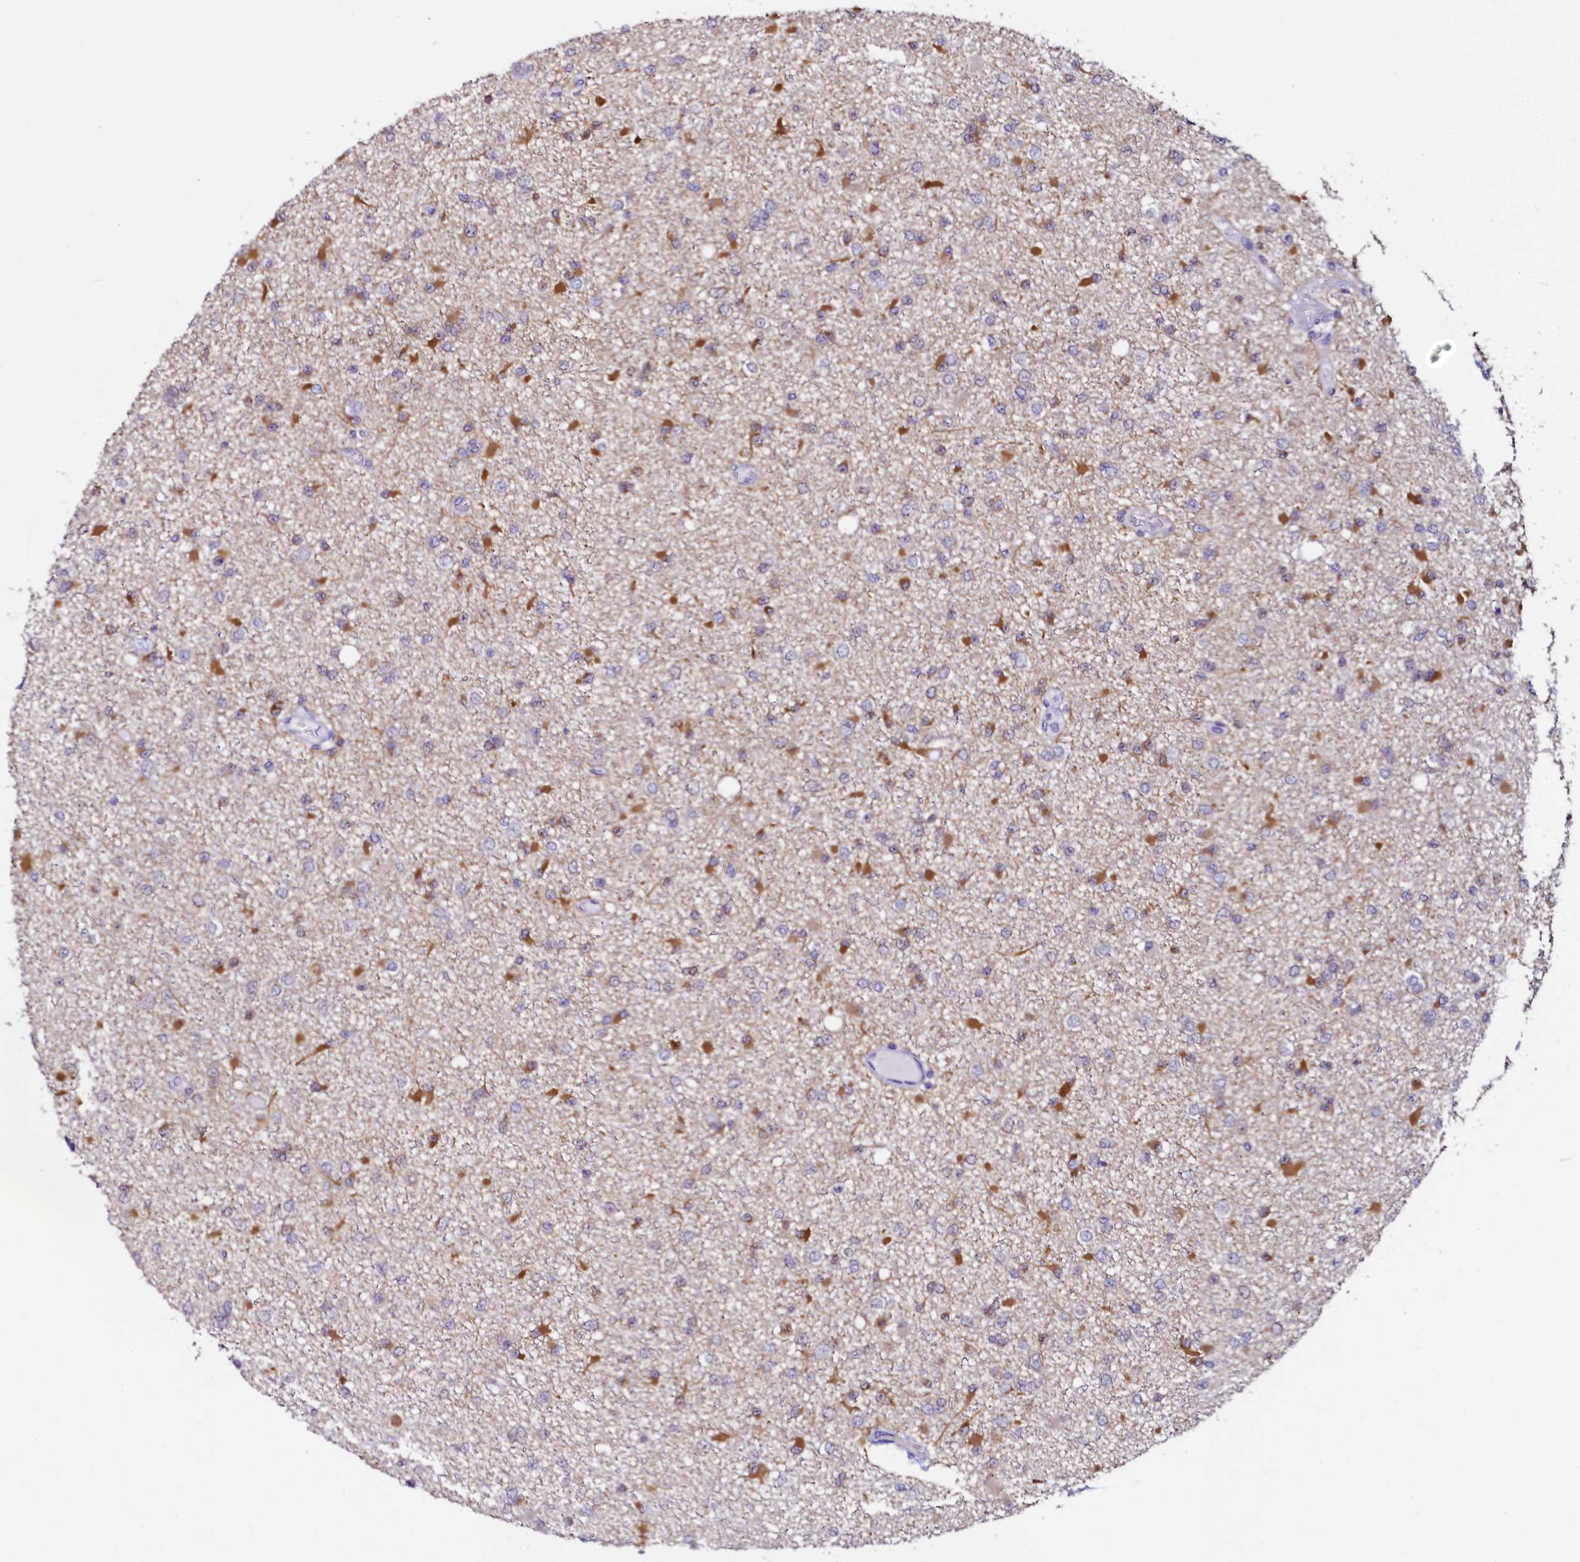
{"staining": {"intensity": "moderate", "quantity": "<25%", "location": "cytoplasmic/membranous"}, "tissue": "glioma", "cell_type": "Tumor cells", "image_type": "cancer", "snomed": [{"axis": "morphology", "description": "Glioma, malignant, Low grade"}, {"axis": "topography", "description": "Brain"}], "caption": "A brown stain highlights moderate cytoplasmic/membranous staining of a protein in human glioma tumor cells. (DAB (3,3'-diaminobenzidine) IHC with brightfield microscopy, high magnification).", "gene": "SORD", "patient": {"sex": "female", "age": 22}}